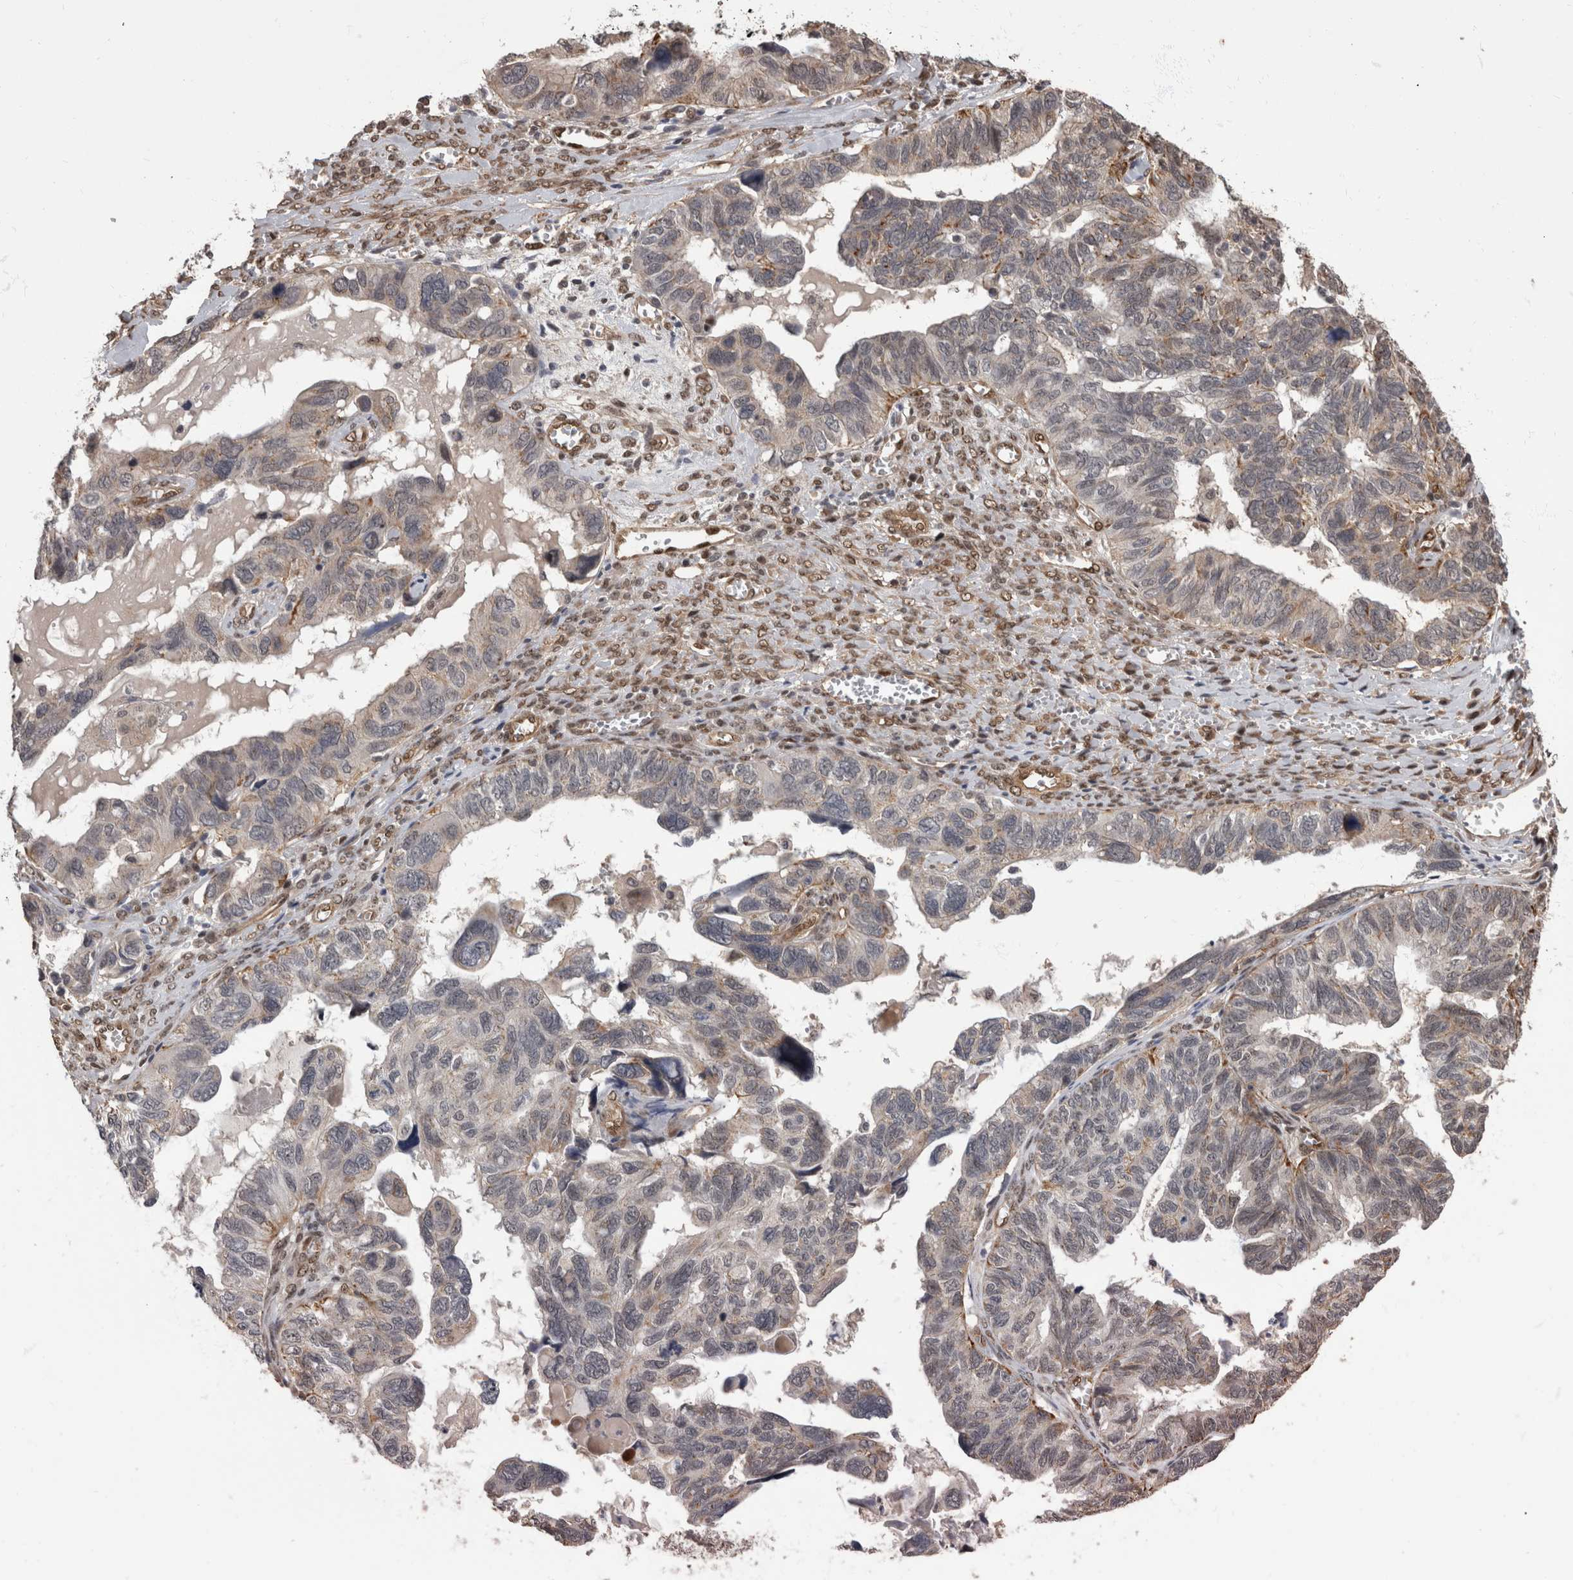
{"staining": {"intensity": "negative", "quantity": "none", "location": "none"}, "tissue": "ovarian cancer", "cell_type": "Tumor cells", "image_type": "cancer", "snomed": [{"axis": "morphology", "description": "Cystadenocarcinoma, serous, NOS"}, {"axis": "topography", "description": "Ovary"}], "caption": "Ovarian serous cystadenocarcinoma was stained to show a protein in brown. There is no significant expression in tumor cells.", "gene": "AKT3", "patient": {"sex": "female", "age": 79}}